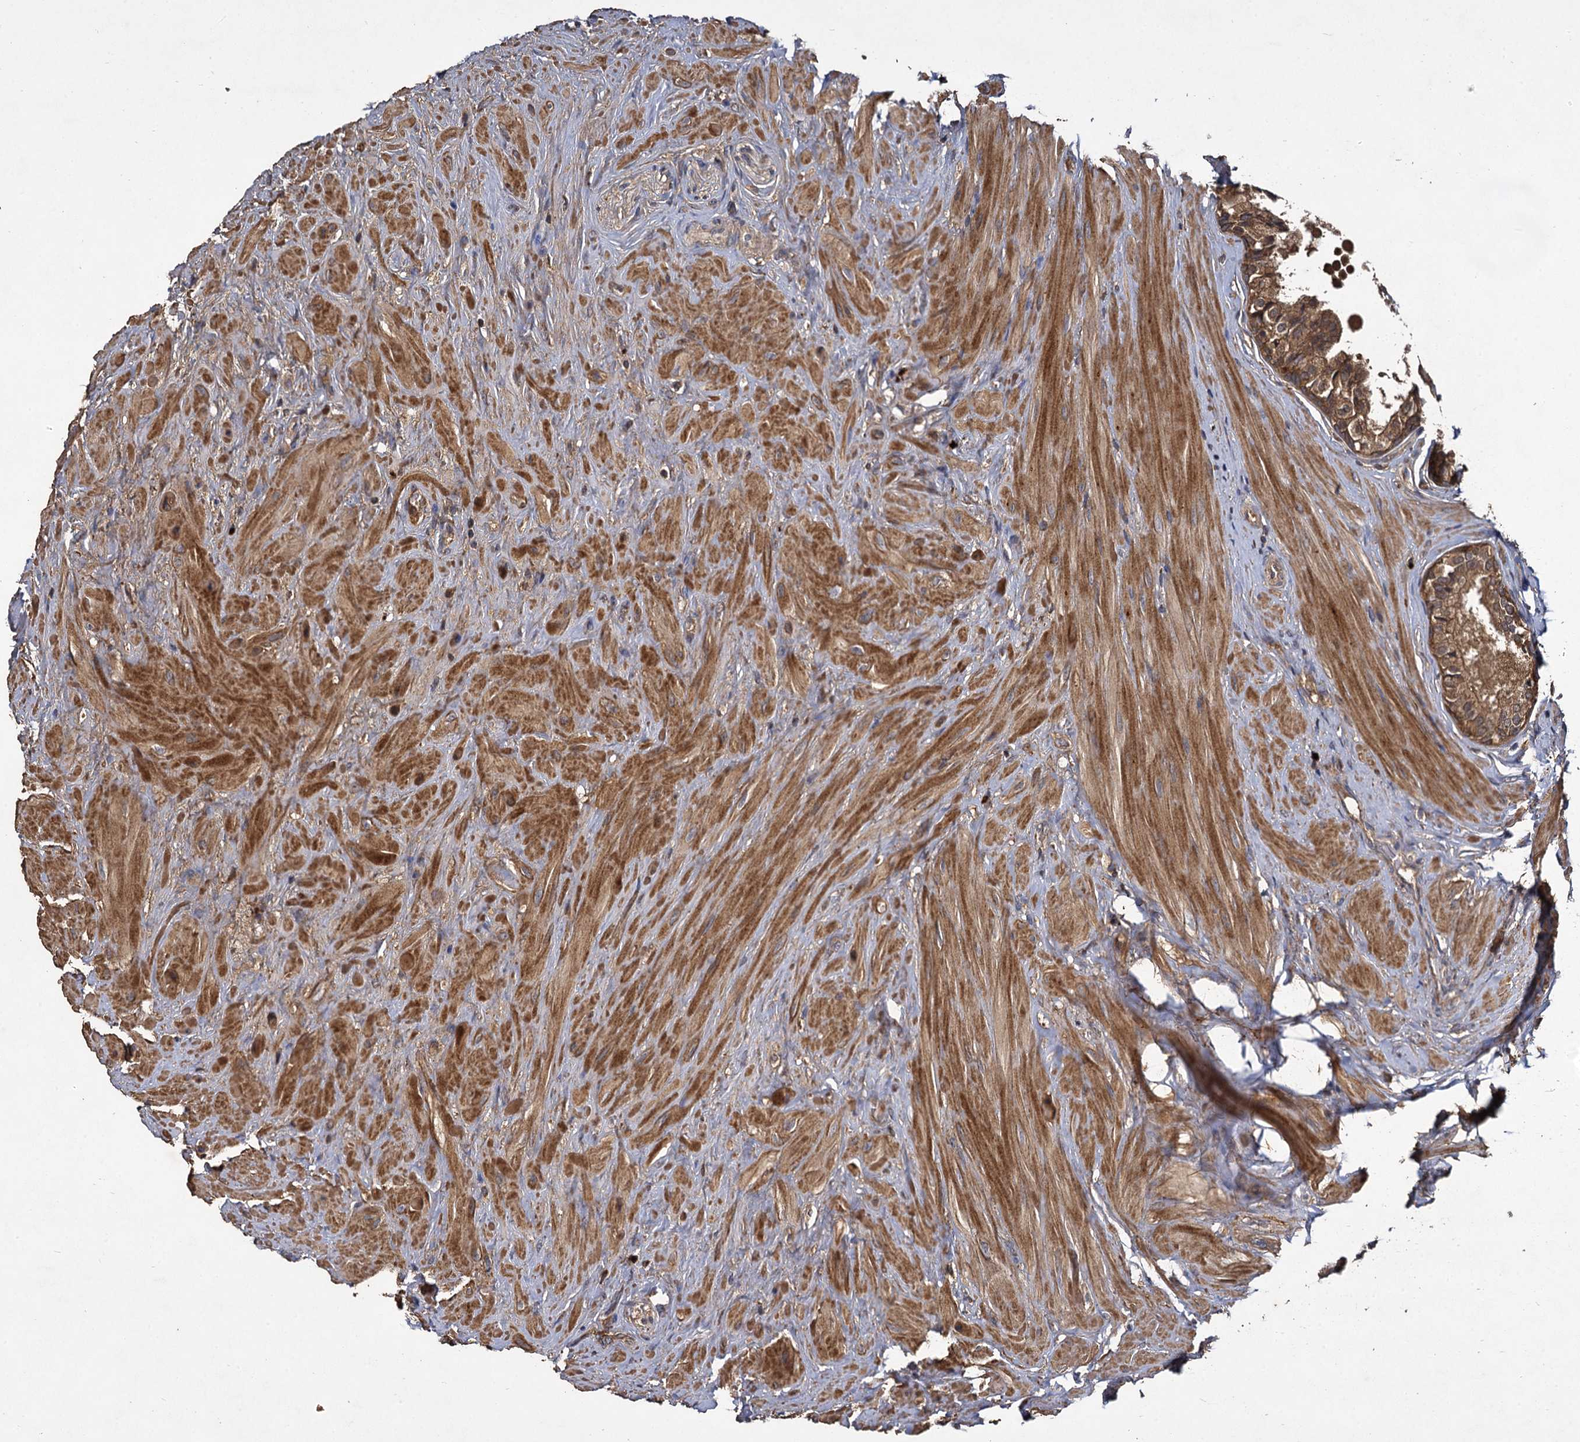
{"staining": {"intensity": "moderate", "quantity": ">75%", "location": "cytoplasmic/membranous"}, "tissue": "prostate cancer", "cell_type": "Tumor cells", "image_type": "cancer", "snomed": [{"axis": "morphology", "description": "Adenocarcinoma, High grade"}, {"axis": "topography", "description": "Prostate"}], "caption": "DAB immunohistochemical staining of human prostate cancer (high-grade adenocarcinoma) demonstrates moderate cytoplasmic/membranous protein expression in about >75% of tumor cells. (DAB (3,3'-diaminobenzidine) IHC with brightfield microscopy, high magnification).", "gene": "GCLC", "patient": {"sex": "male", "age": 58}}